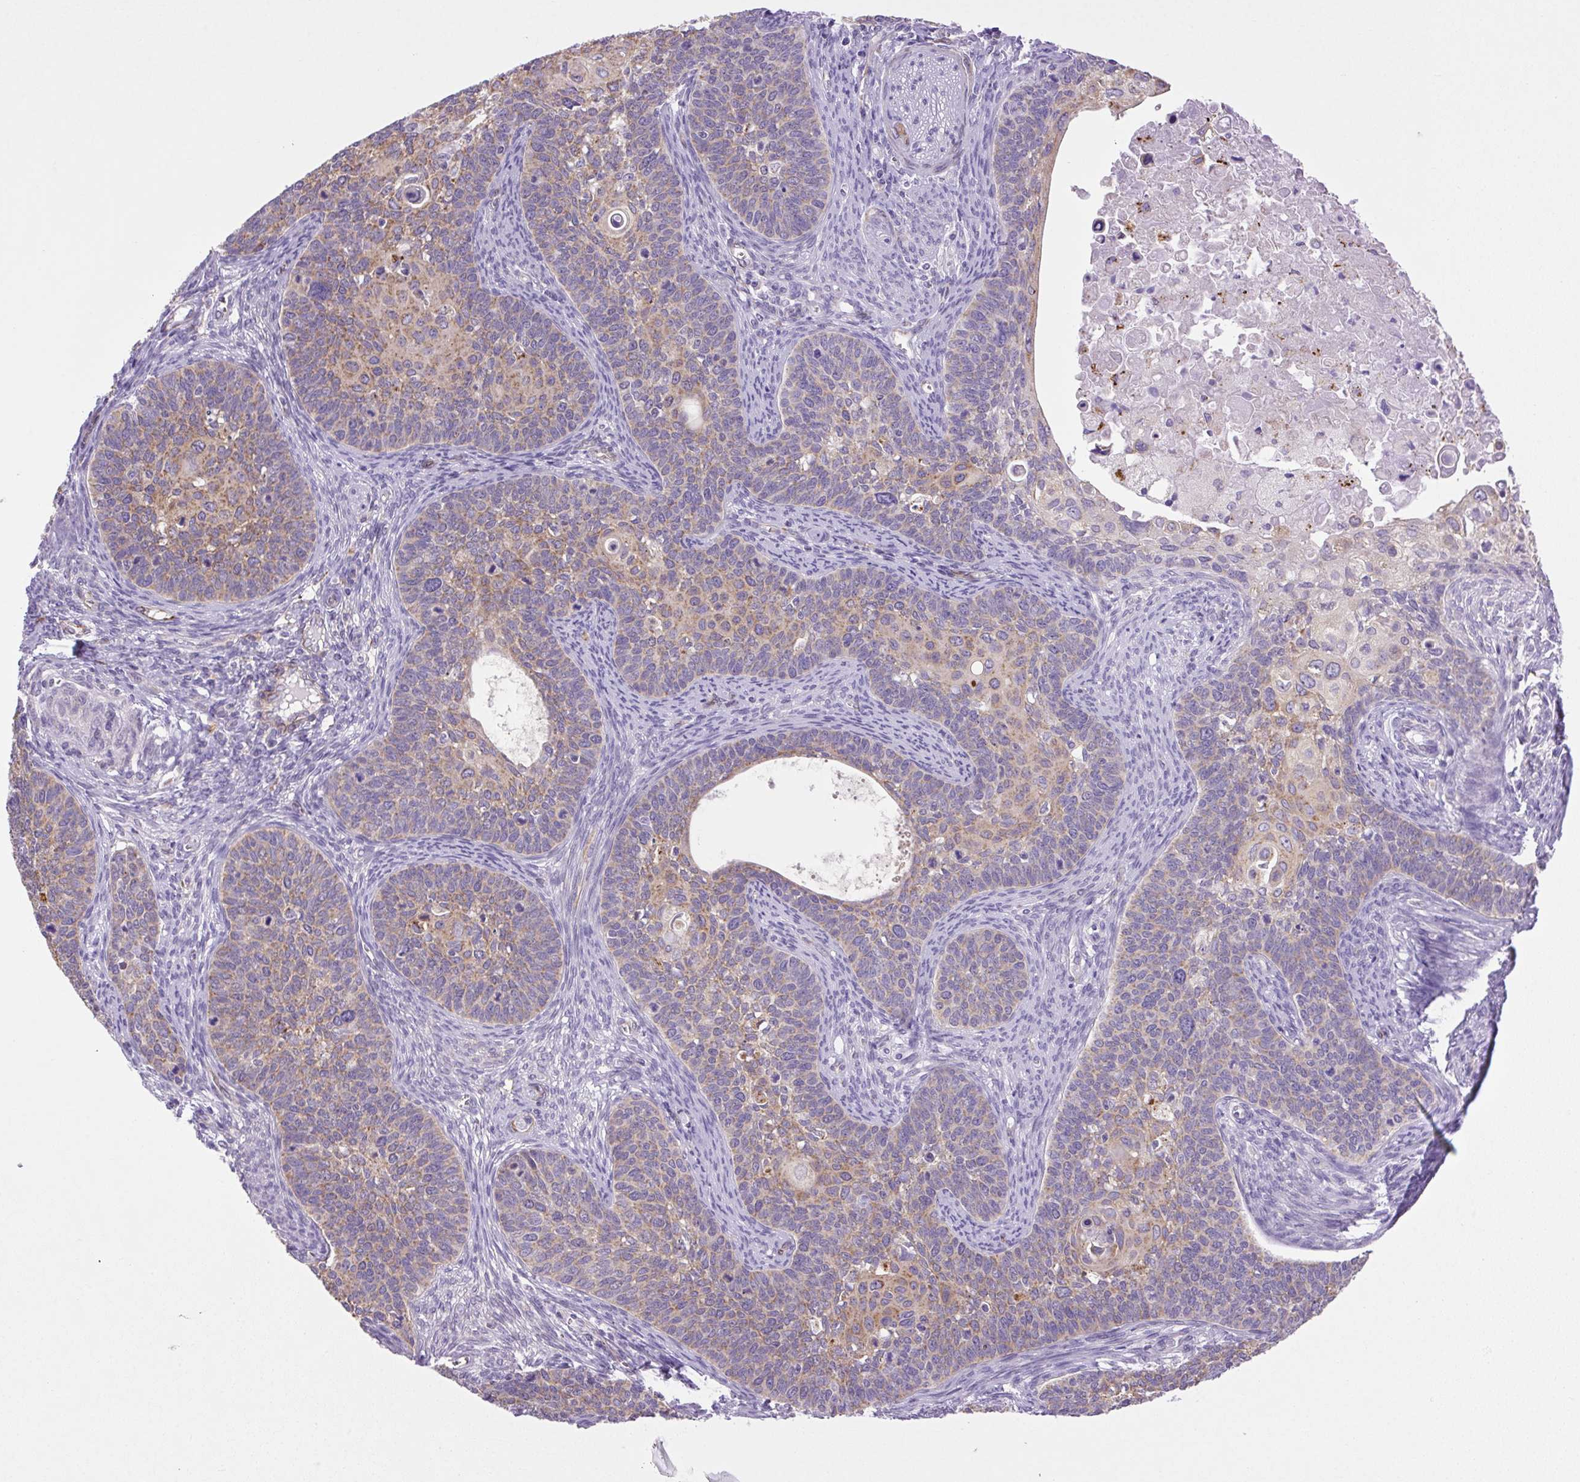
{"staining": {"intensity": "weak", "quantity": ">75%", "location": "cytoplasmic/membranous"}, "tissue": "cervical cancer", "cell_type": "Tumor cells", "image_type": "cancer", "snomed": [{"axis": "morphology", "description": "Squamous cell carcinoma, NOS"}, {"axis": "topography", "description": "Cervix"}], "caption": "Cervical cancer (squamous cell carcinoma) tissue shows weak cytoplasmic/membranous positivity in approximately >75% of tumor cells", "gene": "RNASE10", "patient": {"sex": "female", "age": 33}}